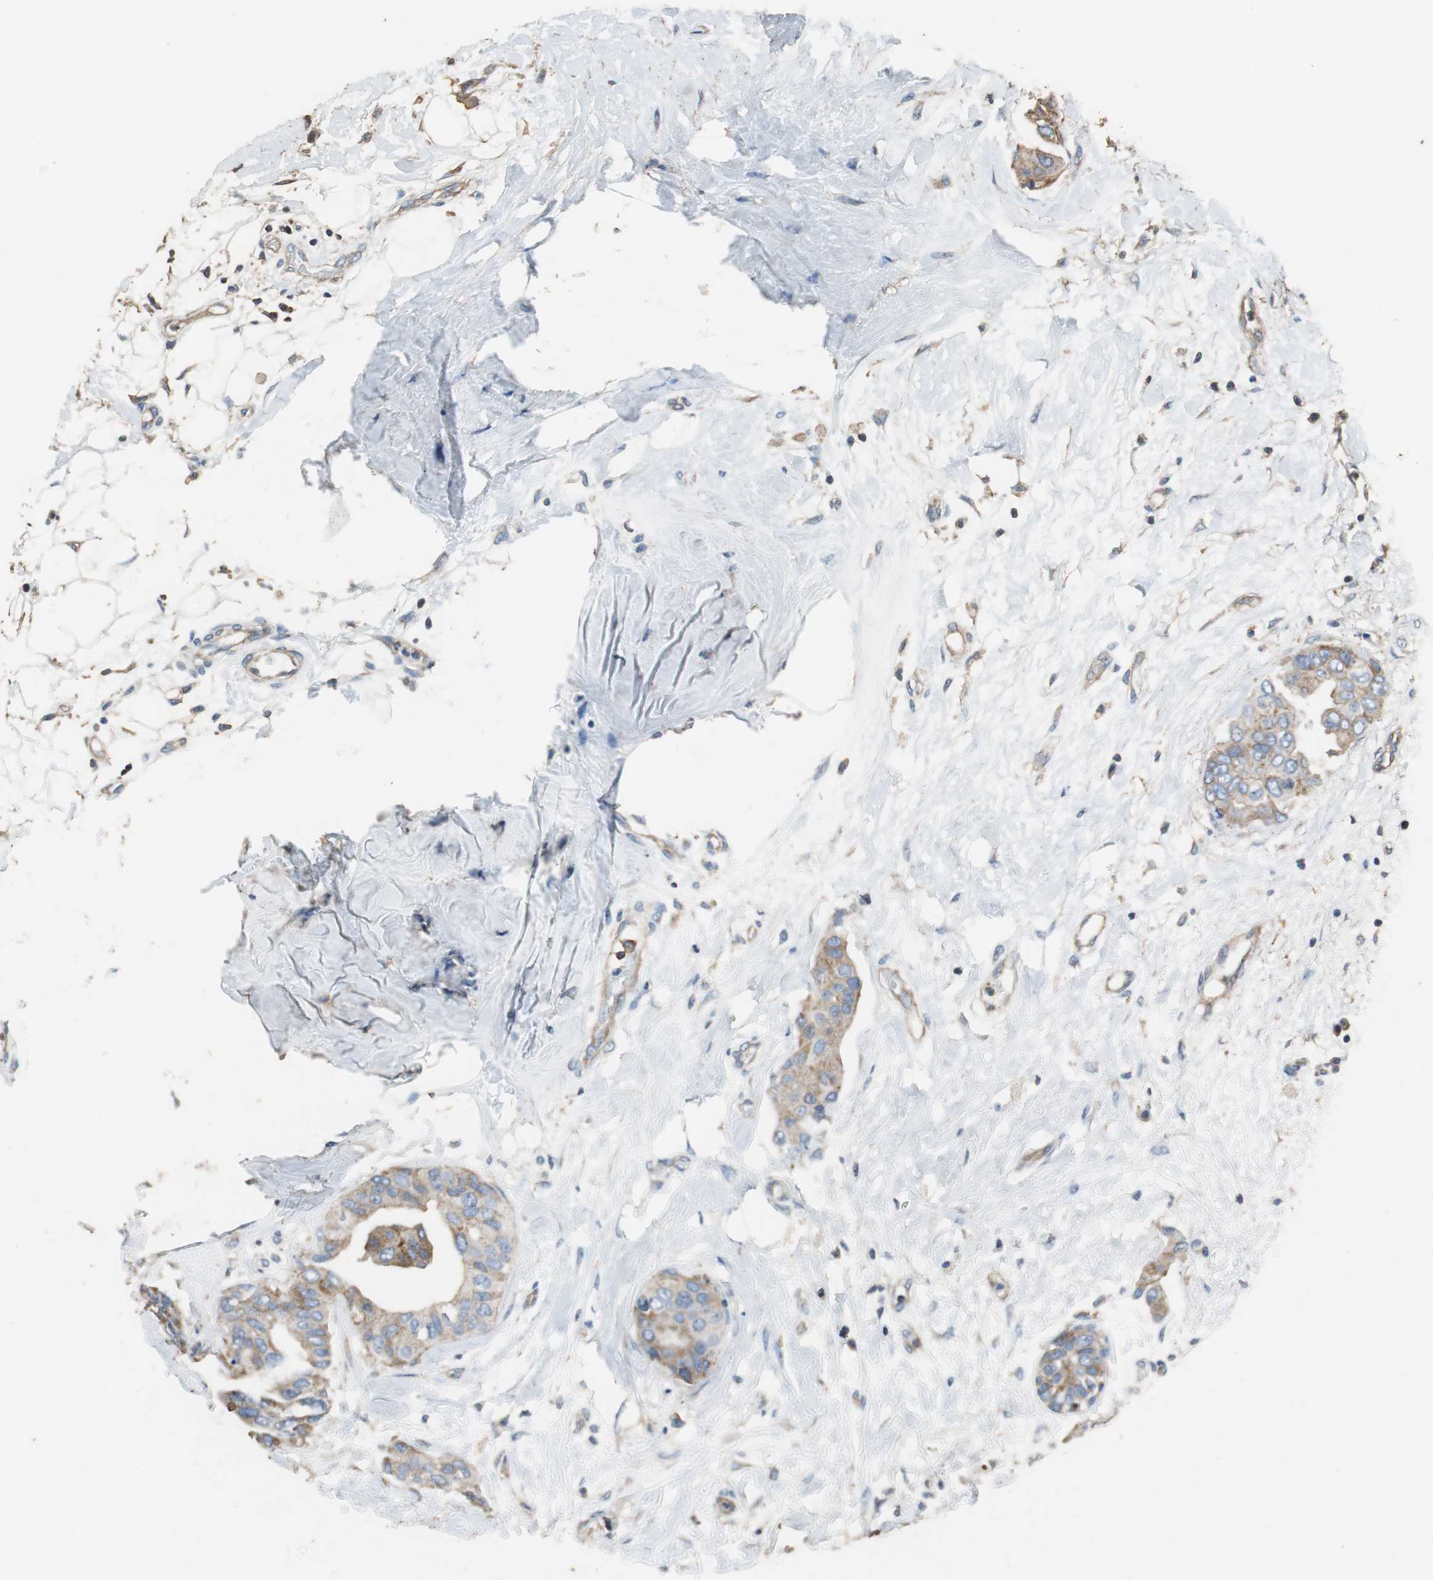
{"staining": {"intensity": "weak", "quantity": ">75%", "location": "cytoplasmic/membranous"}, "tissue": "breast cancer", "cell_type": "Tumor cells", "image_type": "cancer", "snomed": [{"axis": "morphology", "description": "Duct carcinoma"}, {"axis": "topography", "description": "Breast"}], "caption": "Breast cancer stained with DAB immunohistochemistry exhibits low levels of weak cytoplasmic/membranous expression in approximately >75% of tumor cells. (DAB IHC, brown staining for protein, blue staining for nuclei).", "gene": "PRKRA", "patient": {"sex": "female", "age": 40}}